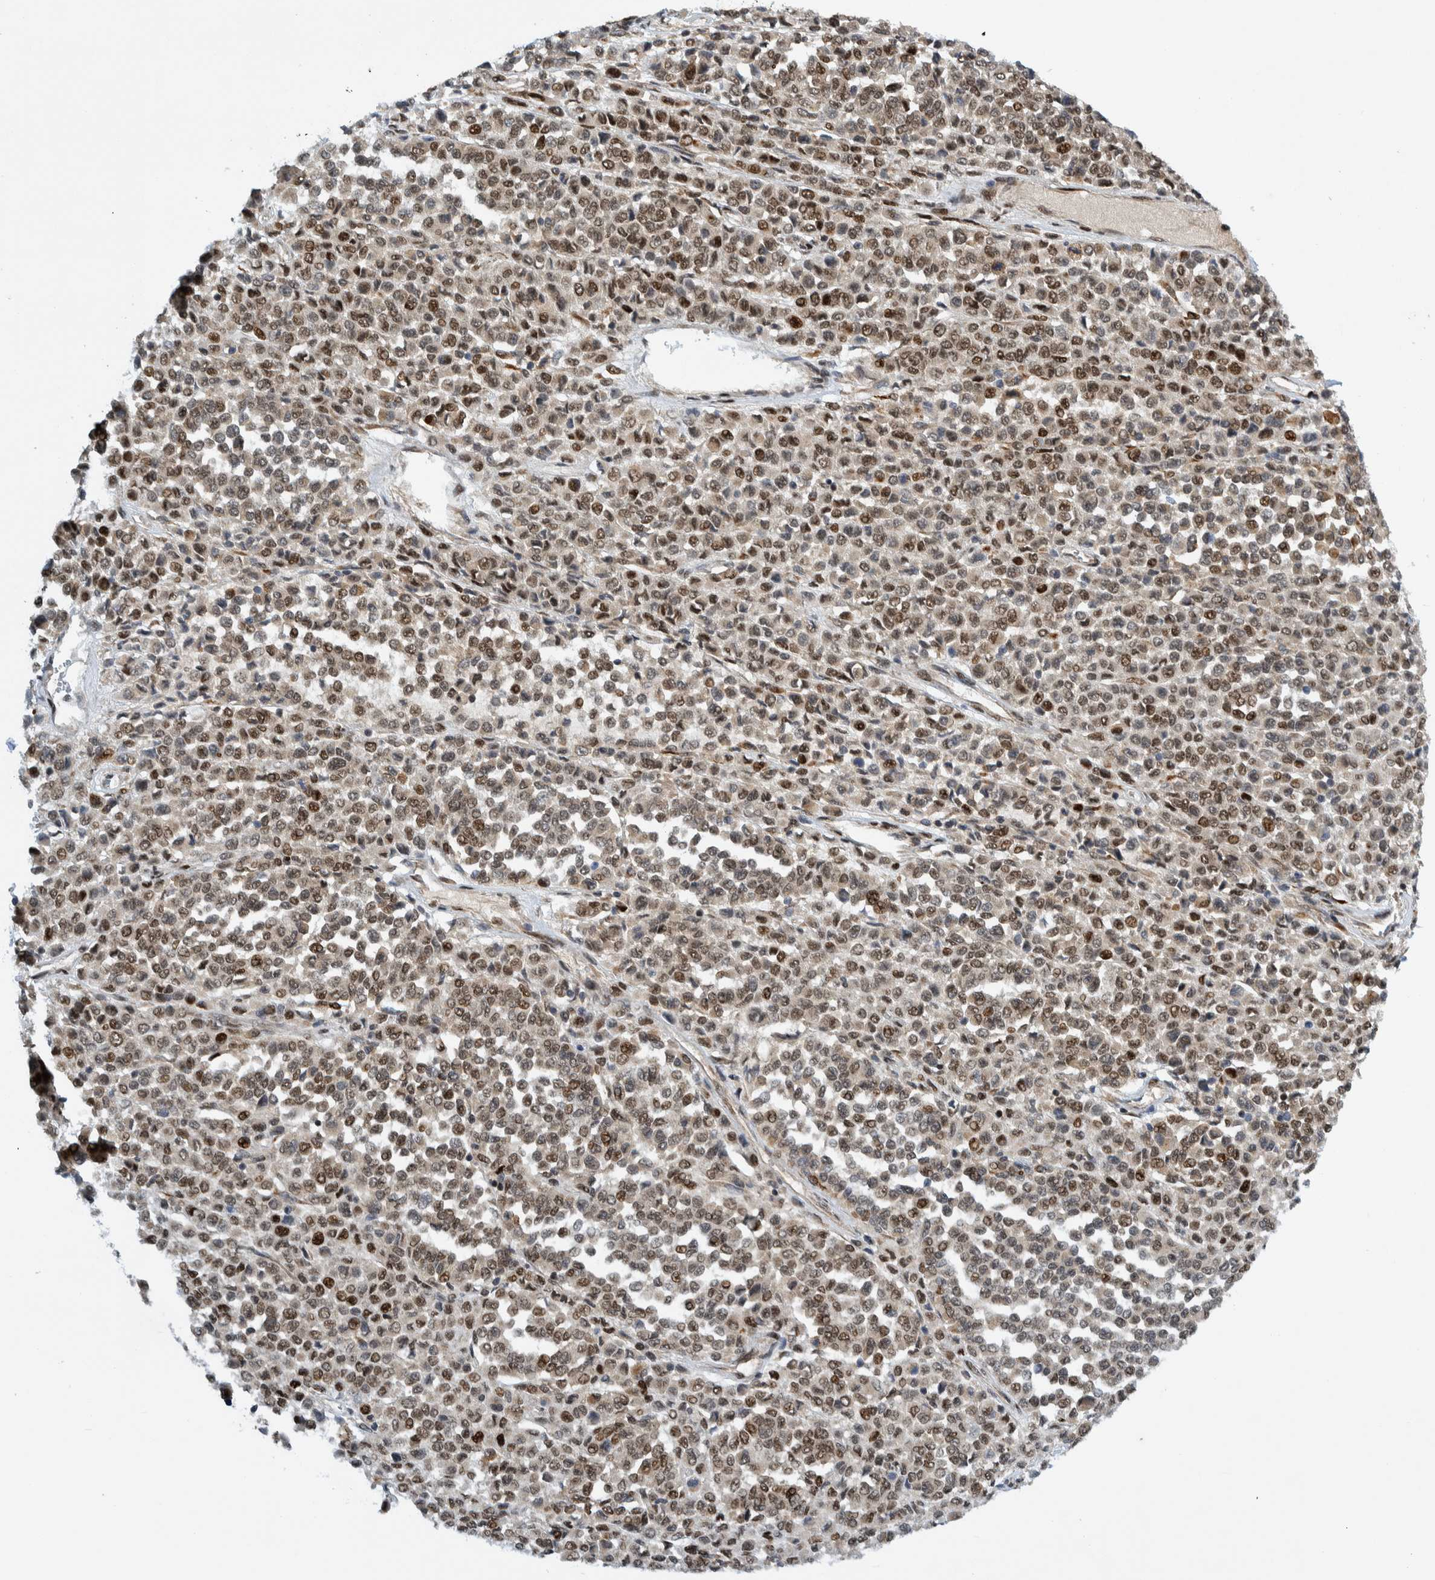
{"staining": {"intensity": "moderate", "quantity": ">75%", "location": "nuclear"}, "tissue": "melanoma", "cell_type": "Tumor cells", "image_type": "cancer", "snomed": [{"axis": "morphology", "description": "Malignant melanoma, Metastatic site"}, {"axis": "topography", "description": "Pancreas"}], "caption": "A photomicrograph of human melanoma stained for a protein demonstrates moderate nuclear brown staining in tumor cells. The protein of interest is stained brown, and the nuclei are stained in blue (DAB IHC with brightfield microscopy, high magnification).", "gene": "CCDC57", "patient": {"sex": "female", "age": 30}}